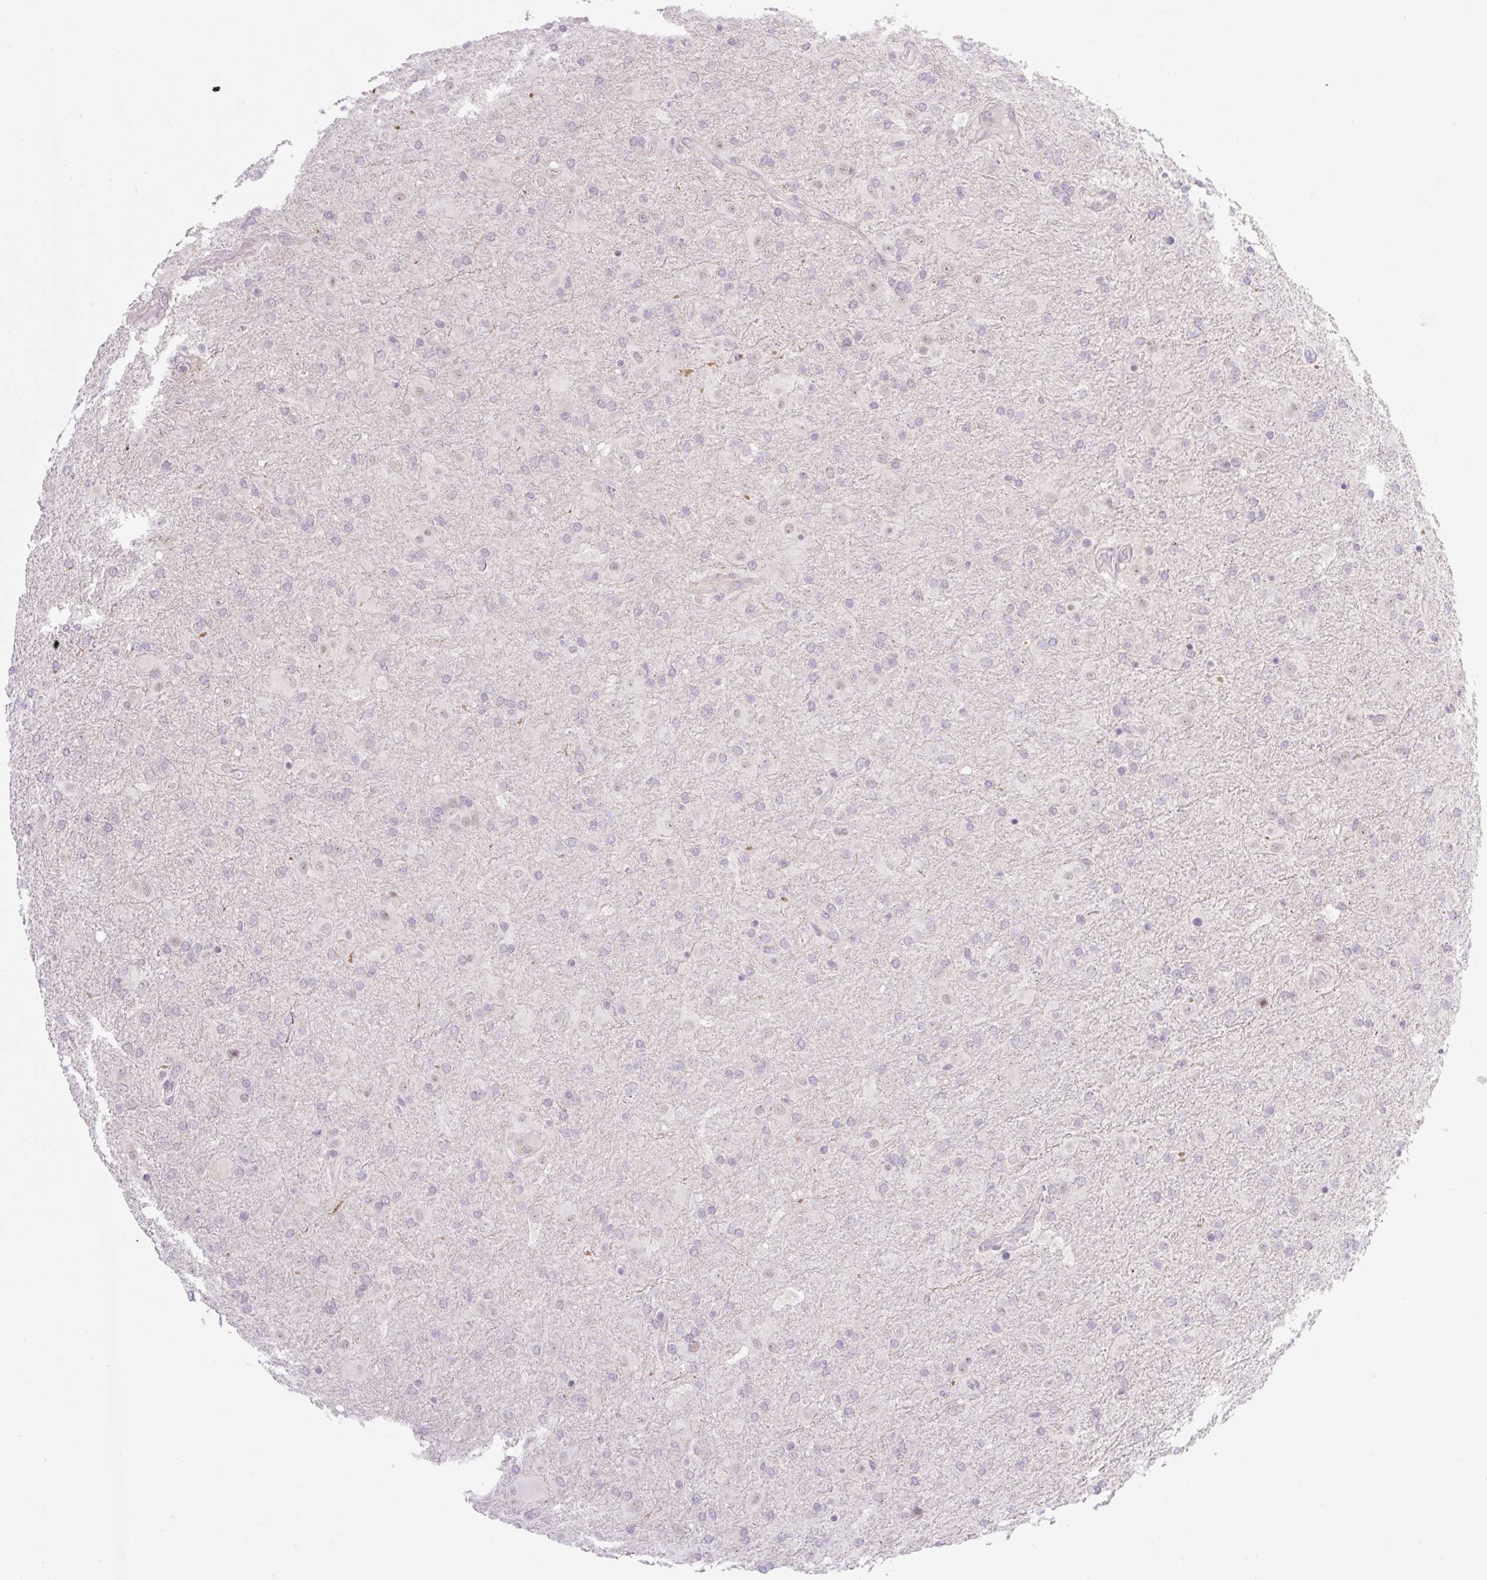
{"staining": {"intensity": "negative", "quantity": "none", "location": "none"}, "tissue": "glioma", "cell_type": "Tumor cells", "image_type": "cancer", "snomed": [{"axis": "morphology", "description": "Glioma, malignant, Low grade"}, {"axis": "topography", "description": "Brain"}], "caption": "DAB immunohistochemical staining of human glioma shows no significant staining in tumor cells. (DAB immunohistochemistry, high magnification).", "gene": "ICE1", "patient": {"sex": "male", "age": 65}}